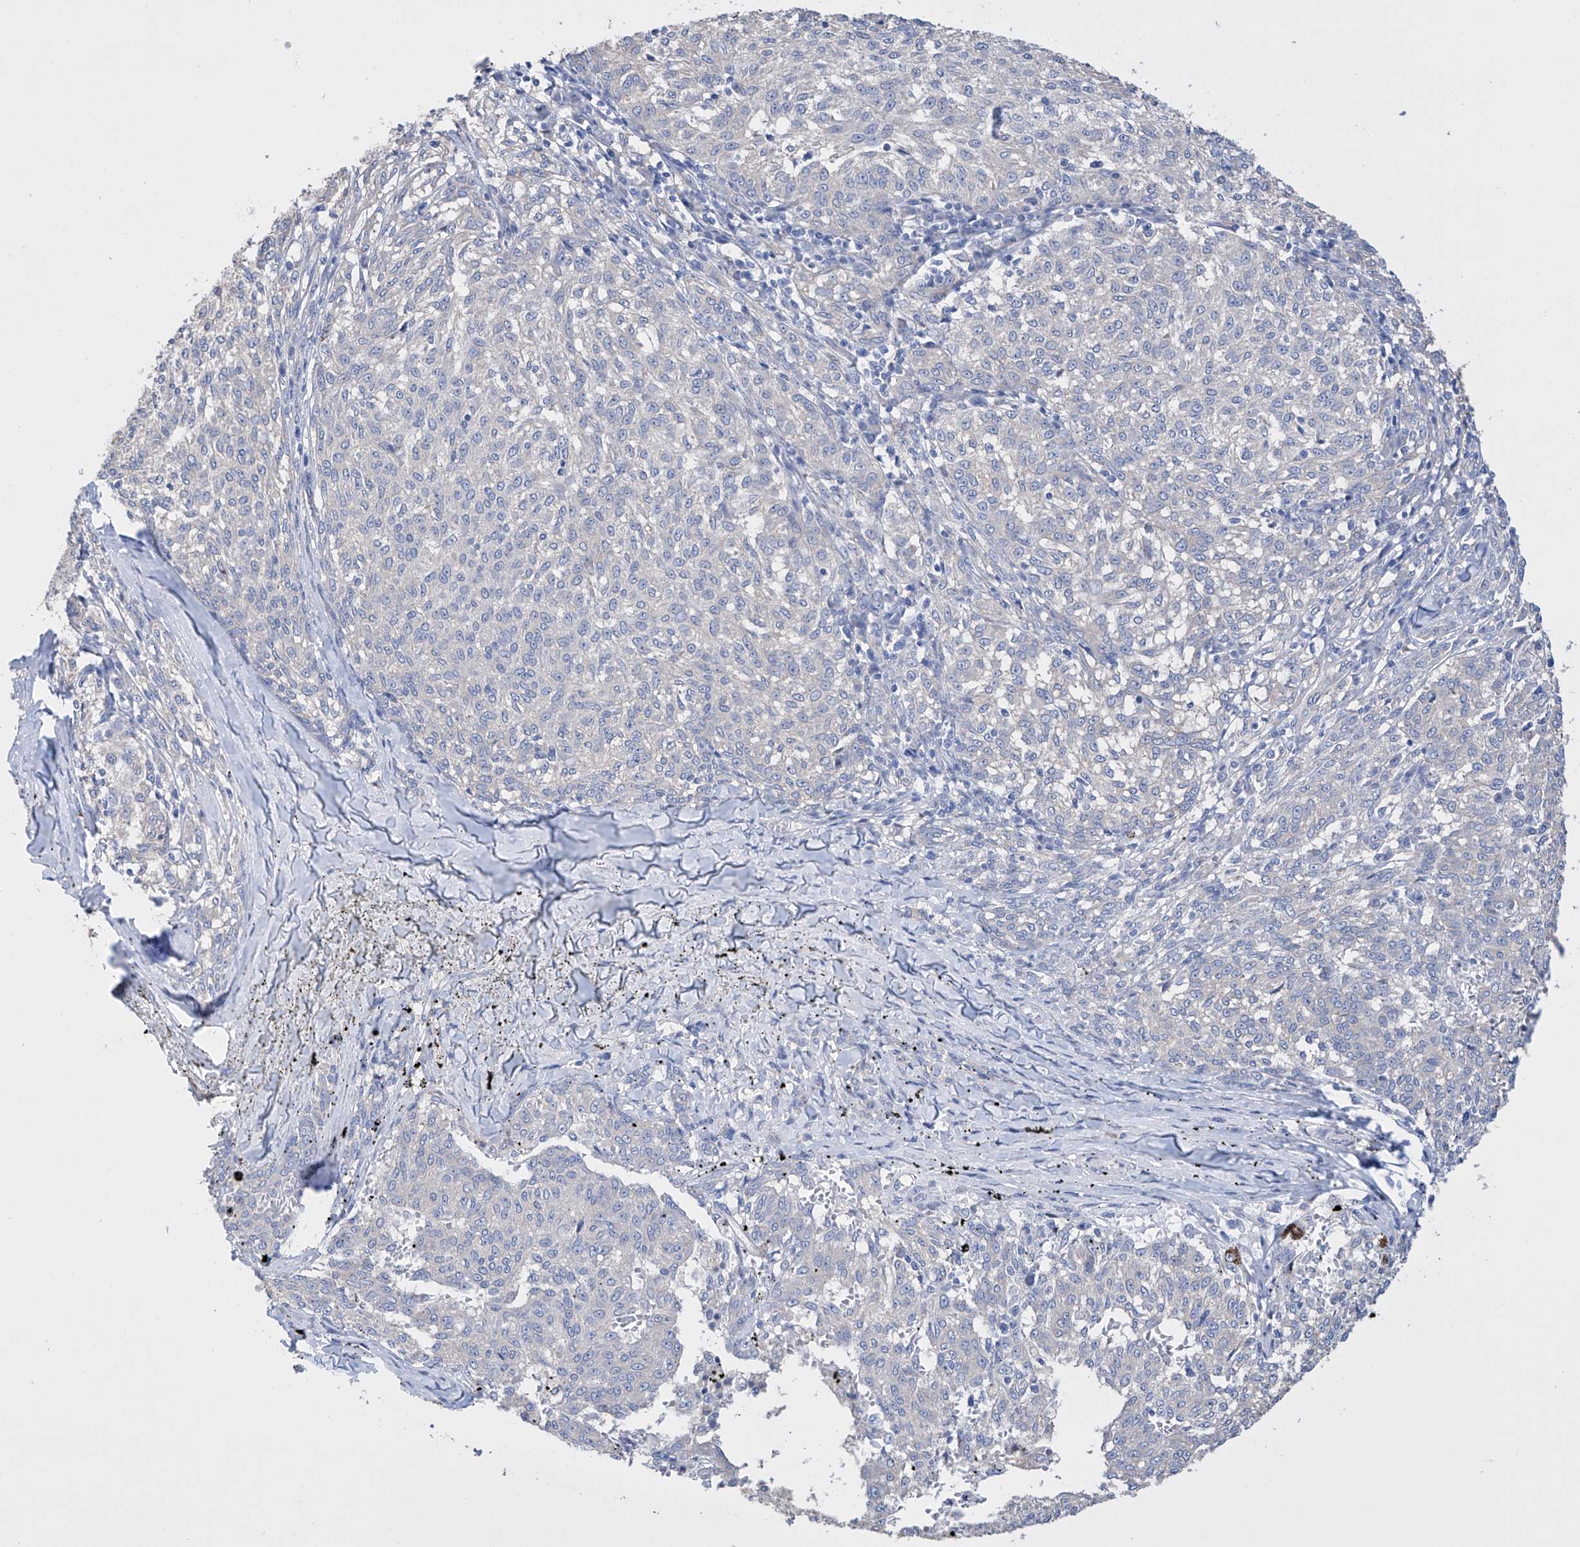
{"staining": {"intensity": "negative", "quantity": "none", "location": "none"}, "tissue": "melanoma", "cell_type": "Tumor cells", "image_type": "cancer", "snomed": [{"axis": "morphology", "description": "Malignant melanoma, NOS"}, {"axis": "topography", "description": "Skin"}], "caption": "Image shows no significant protein positivity in tumor cells of melanoma. (DAB IHC with hematoxylin counter stain).", "gene": "AFG1L", "patient": {"sex": "female", "age": 72}}